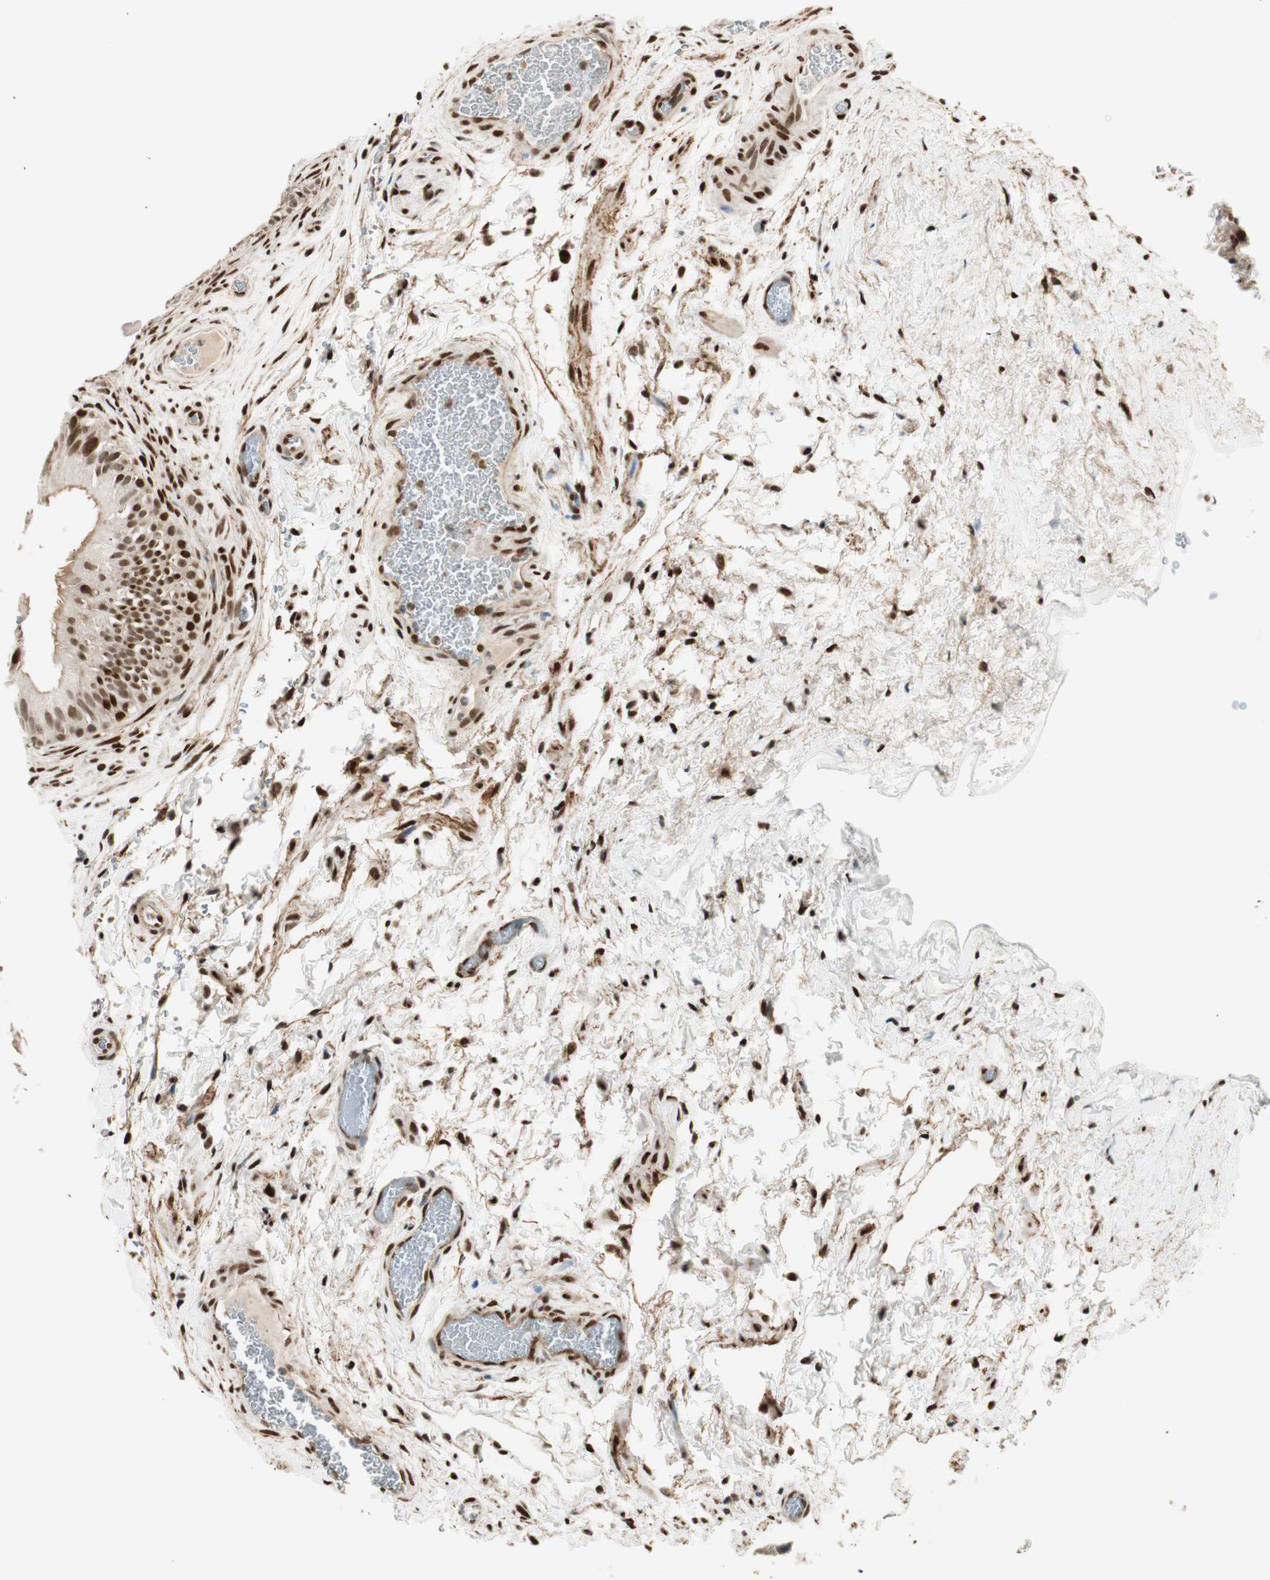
{"staining": {"intensity": "moderate", "quantity": ">75%", "location": "nuclear"}, "tissue": "epididymis", "cell_type": "Glandular cells", "image_type": "normal", "snomed": [{"axis": "morphology", "description": "Normal tissue, NOS"}, {"axis": "topography", "description": "Epididymis"}], "caption": "Protein staining by immunohistochemistry reveals moderate nuclear expression in about >75% of glandular cells in benign epididymis. Ihc stains the protein of interest in brown and the nuclei are stained blue.", "gene": "RING1", "patient": {"sex": "male", "age": 36}}